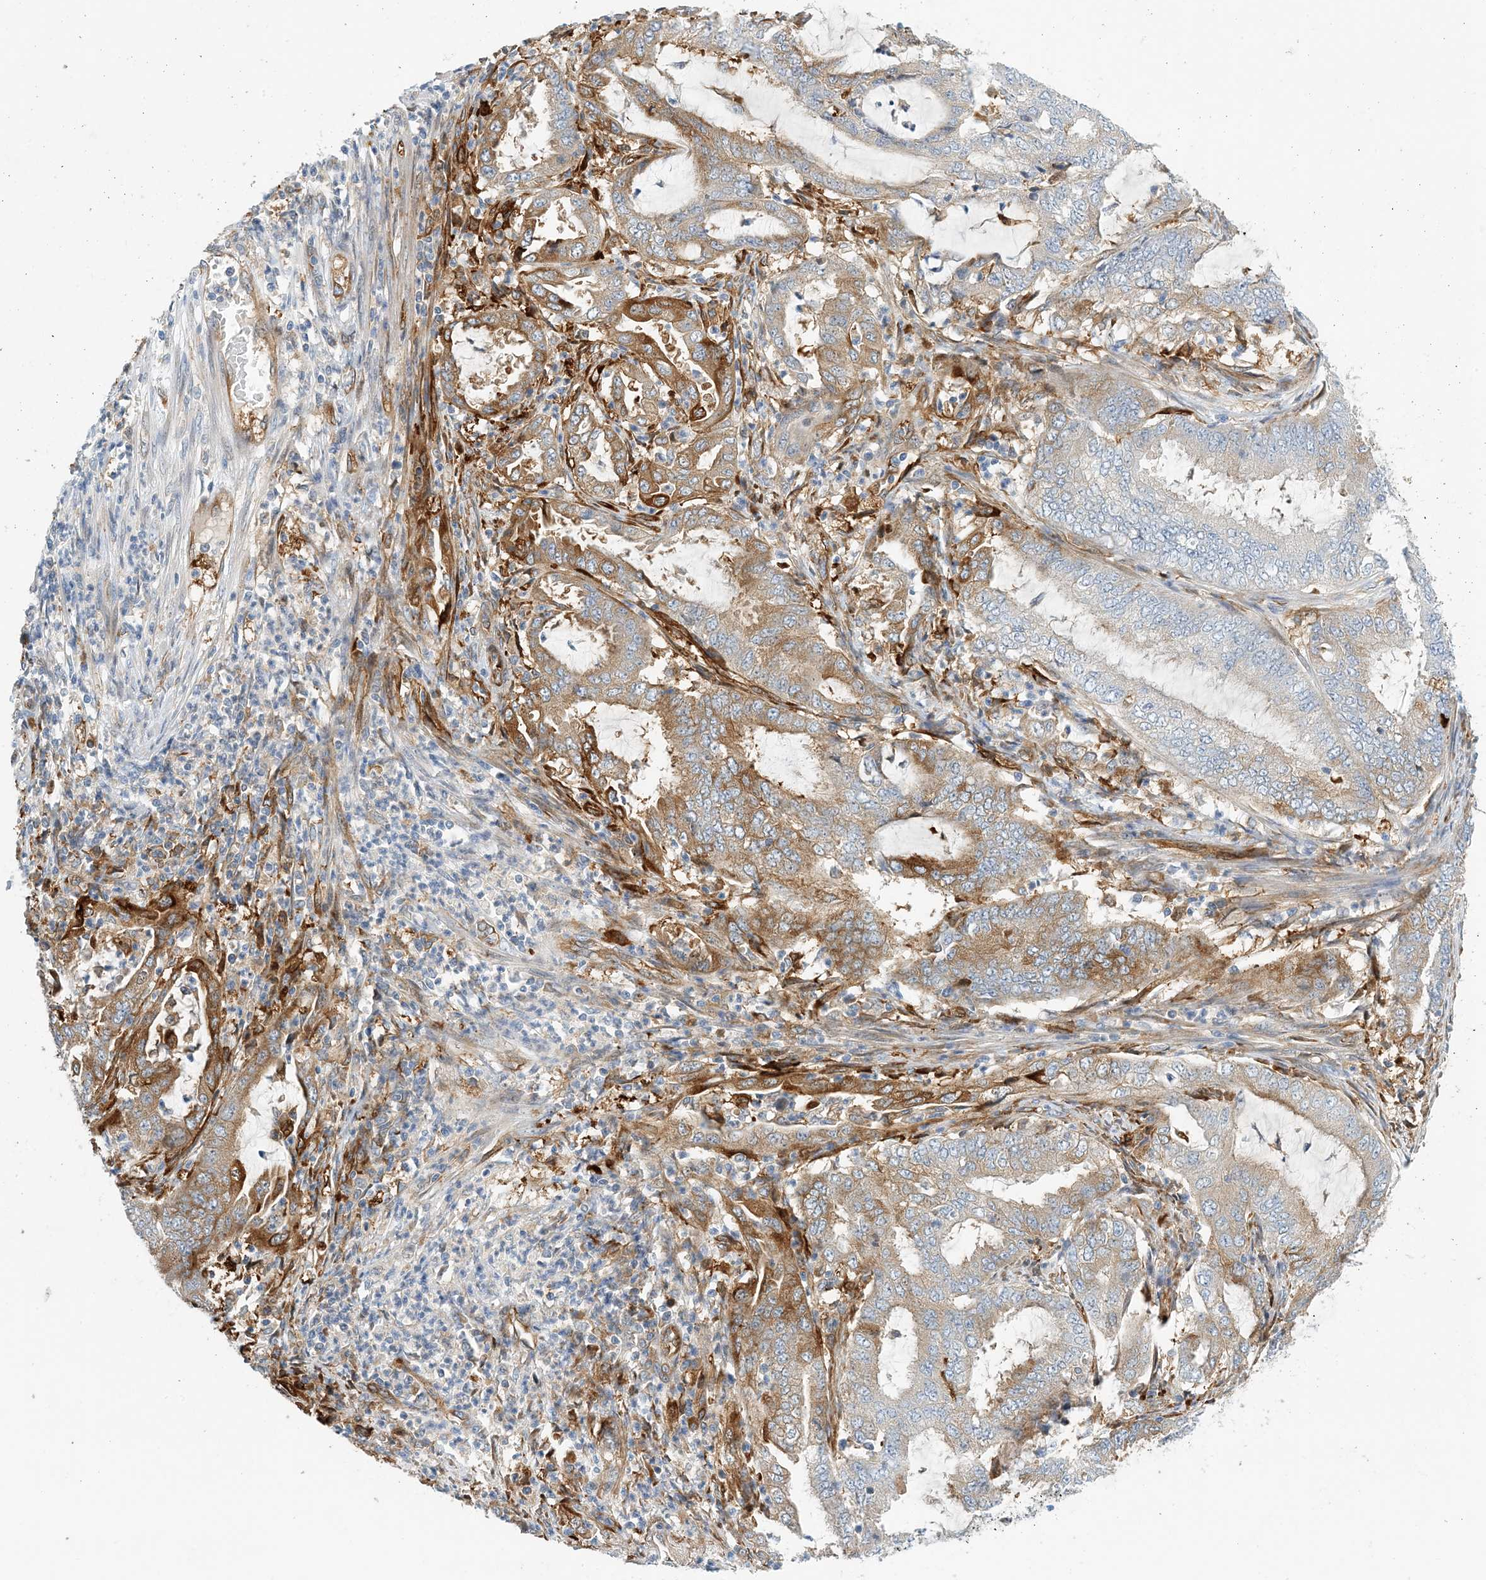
{"staining": {"intensity": "moderate", "quantity": ">75%", "location": "cytoplasmic/membranous"}, "tissue": "endometrial cancer", "cell_type": "Tumor cells", "image_type": "cancer", "snomed": [{"axis": "morphology", "description": "Adenocarcinoma, NOS"}, {"axis": "topography", "description": "Endometrium"}], "caption": "Human endometrial cancer (adenocarcinoma) stained for a protein (brown) displays moderate cytoplasmic/membranous positive expression in about >75% of tumor cells.", "gene": "PCDHA2", "patient": {"sex": "female", "age": 51}}